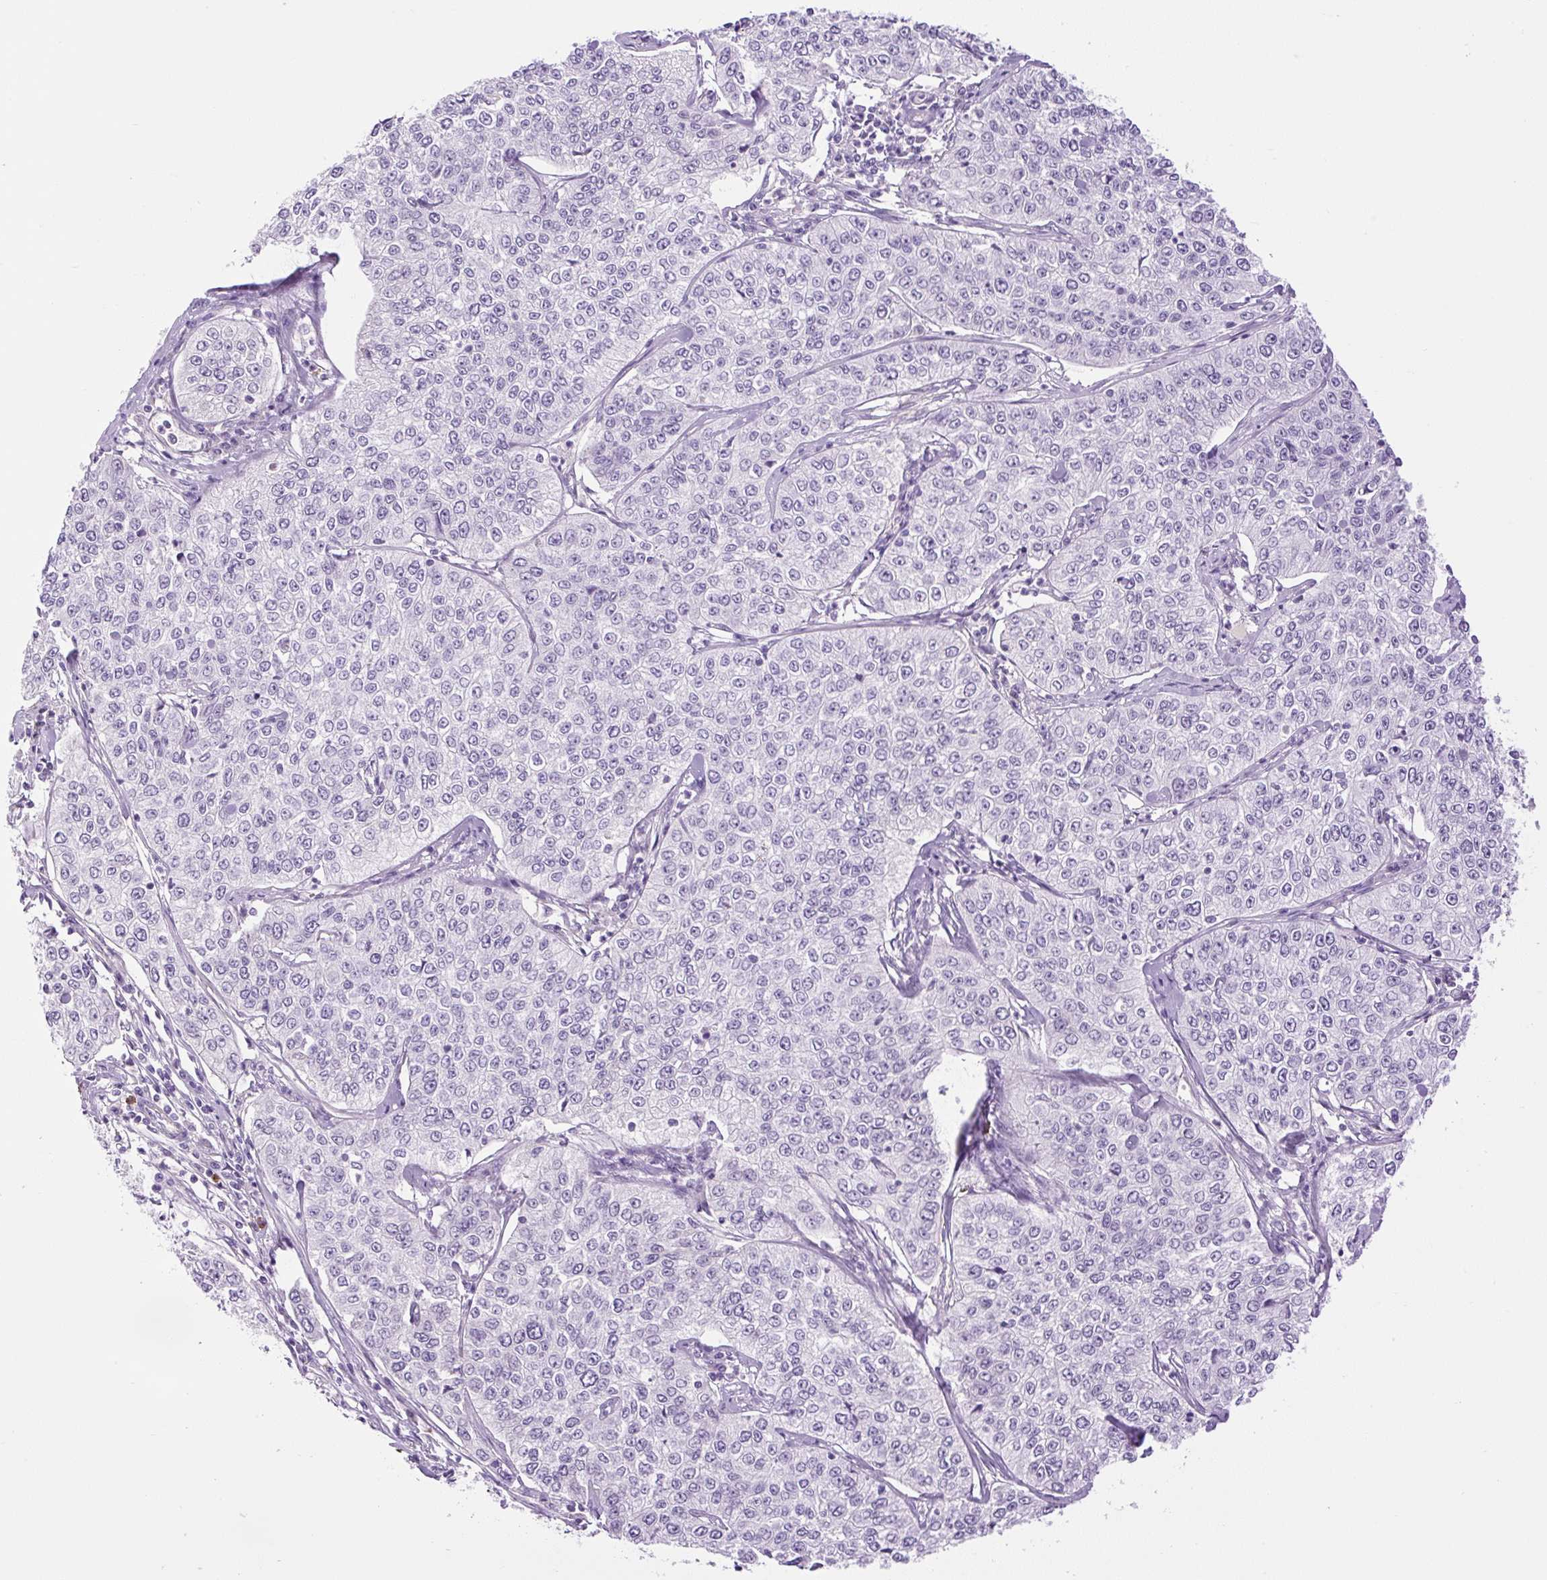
{"staining": {"intensity": "negative", "quantity": "none", "location": "none"}, "tissue": "cervical cancer", "cell_type": "Tumor cells", "image_type": "cancer", "snomed": [{"axis": "morphology", "description": "Squamous cell carcinoma, NOS"}, {"axis": "topography", "description": "Cervix"}], "caption": "Protein analysis of cervical squamous cell carcinoma reveals no significant expression in tumor cells.", "gene": "VWA7", "patient": {"sex": "female", "age": 35}}